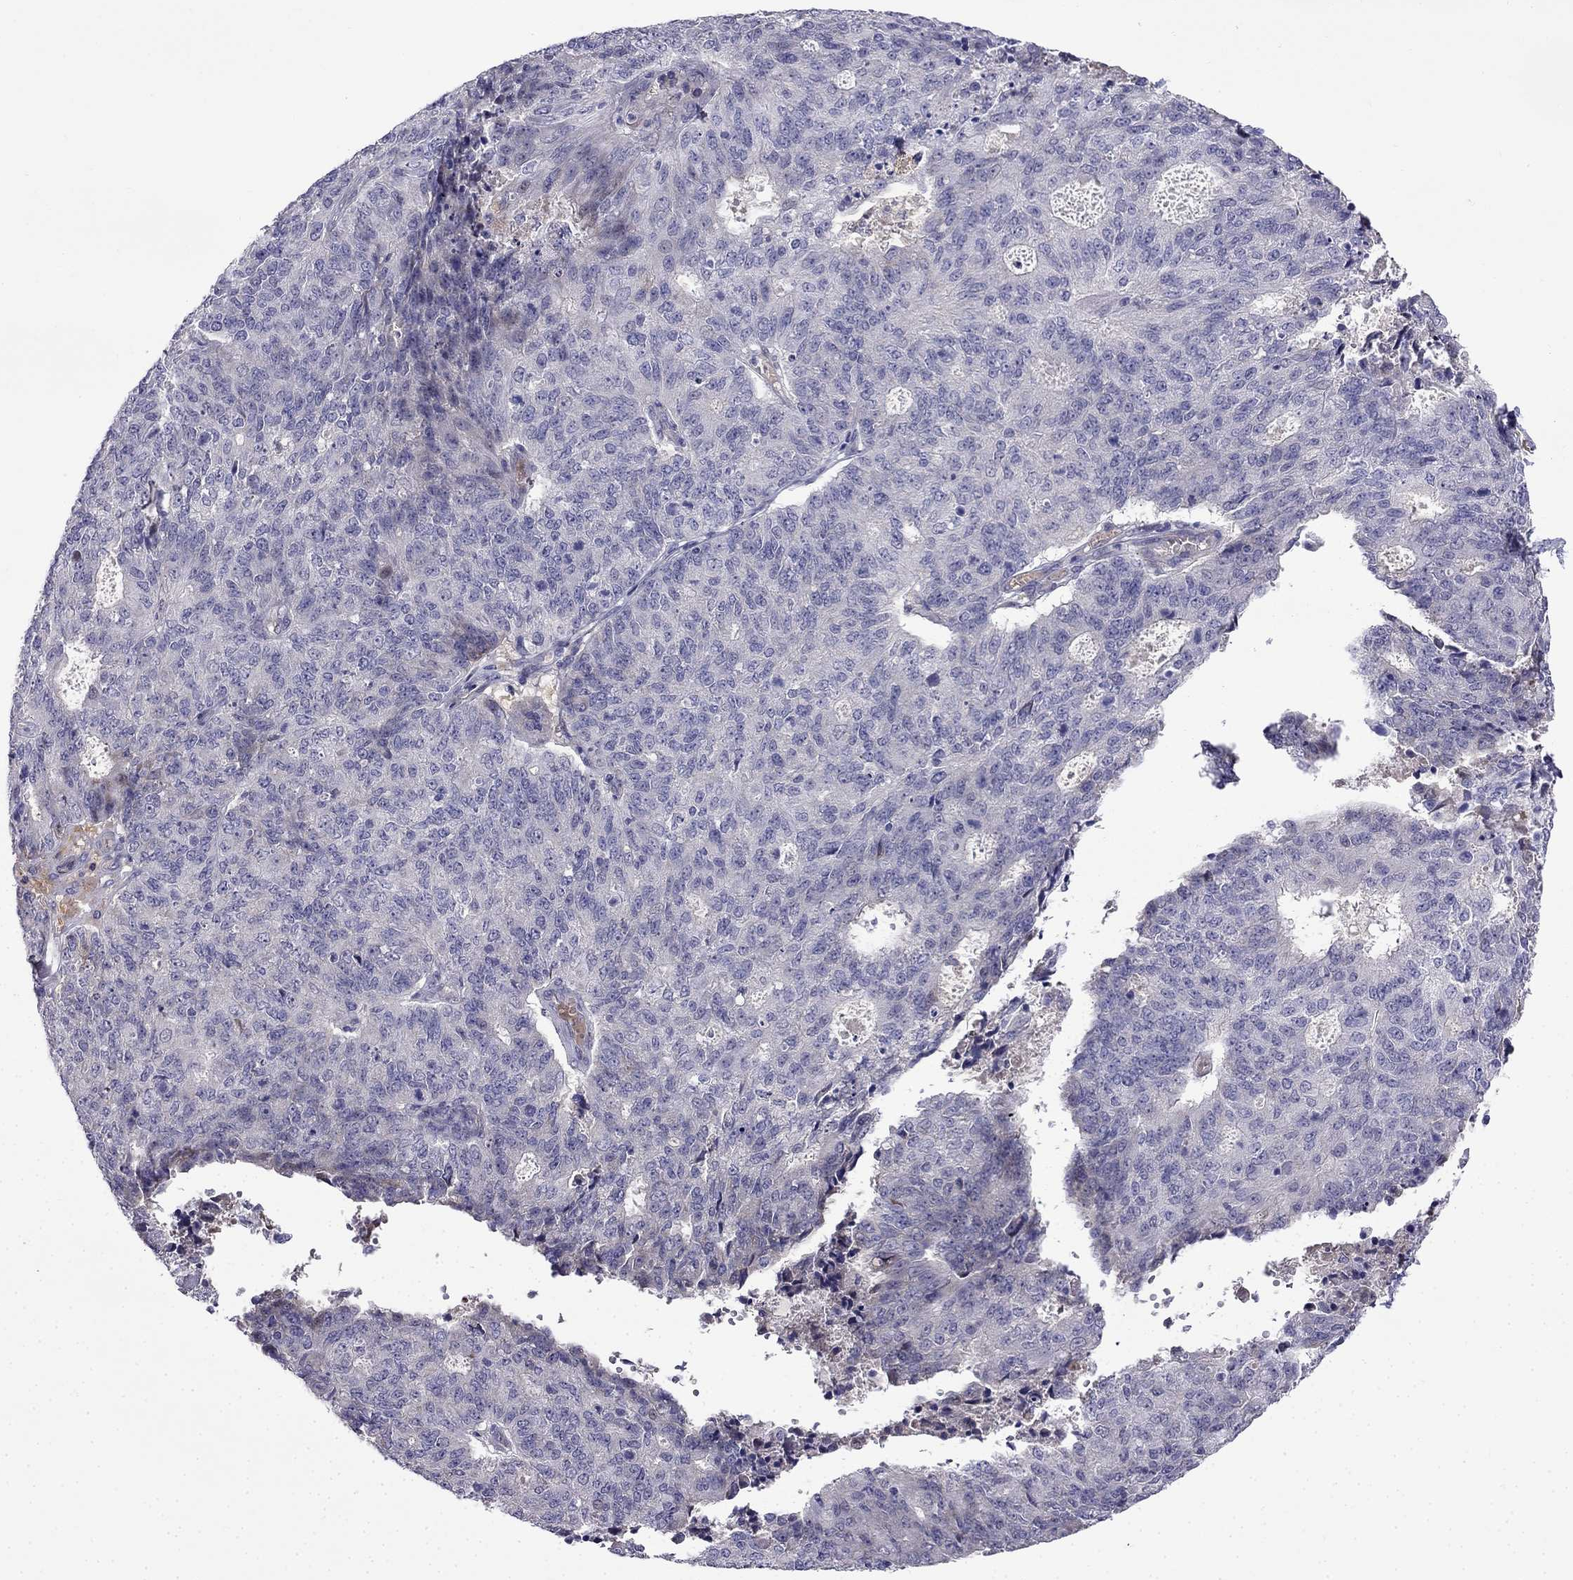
{"staining": {"intensity": "negative", "quantity": "none", "location": "none"}, "tissue": "endometrial cancer", "cell_type": "Tumor cells", "image_type": "cancer", "snomed": [{"axis": "morphology", "description": "Adenocarcinoma, NOS"}, {"axis": "topography", "description": "Endometrium"}], "caption": "Immunohistochemistry micrograph of neoplastic tissue: human endometrial cancer stained with DAB demonstrates no significant protein expression in tumor cells.", "gene": "PI16", "patient": {"sex": "female", "age": 82}}